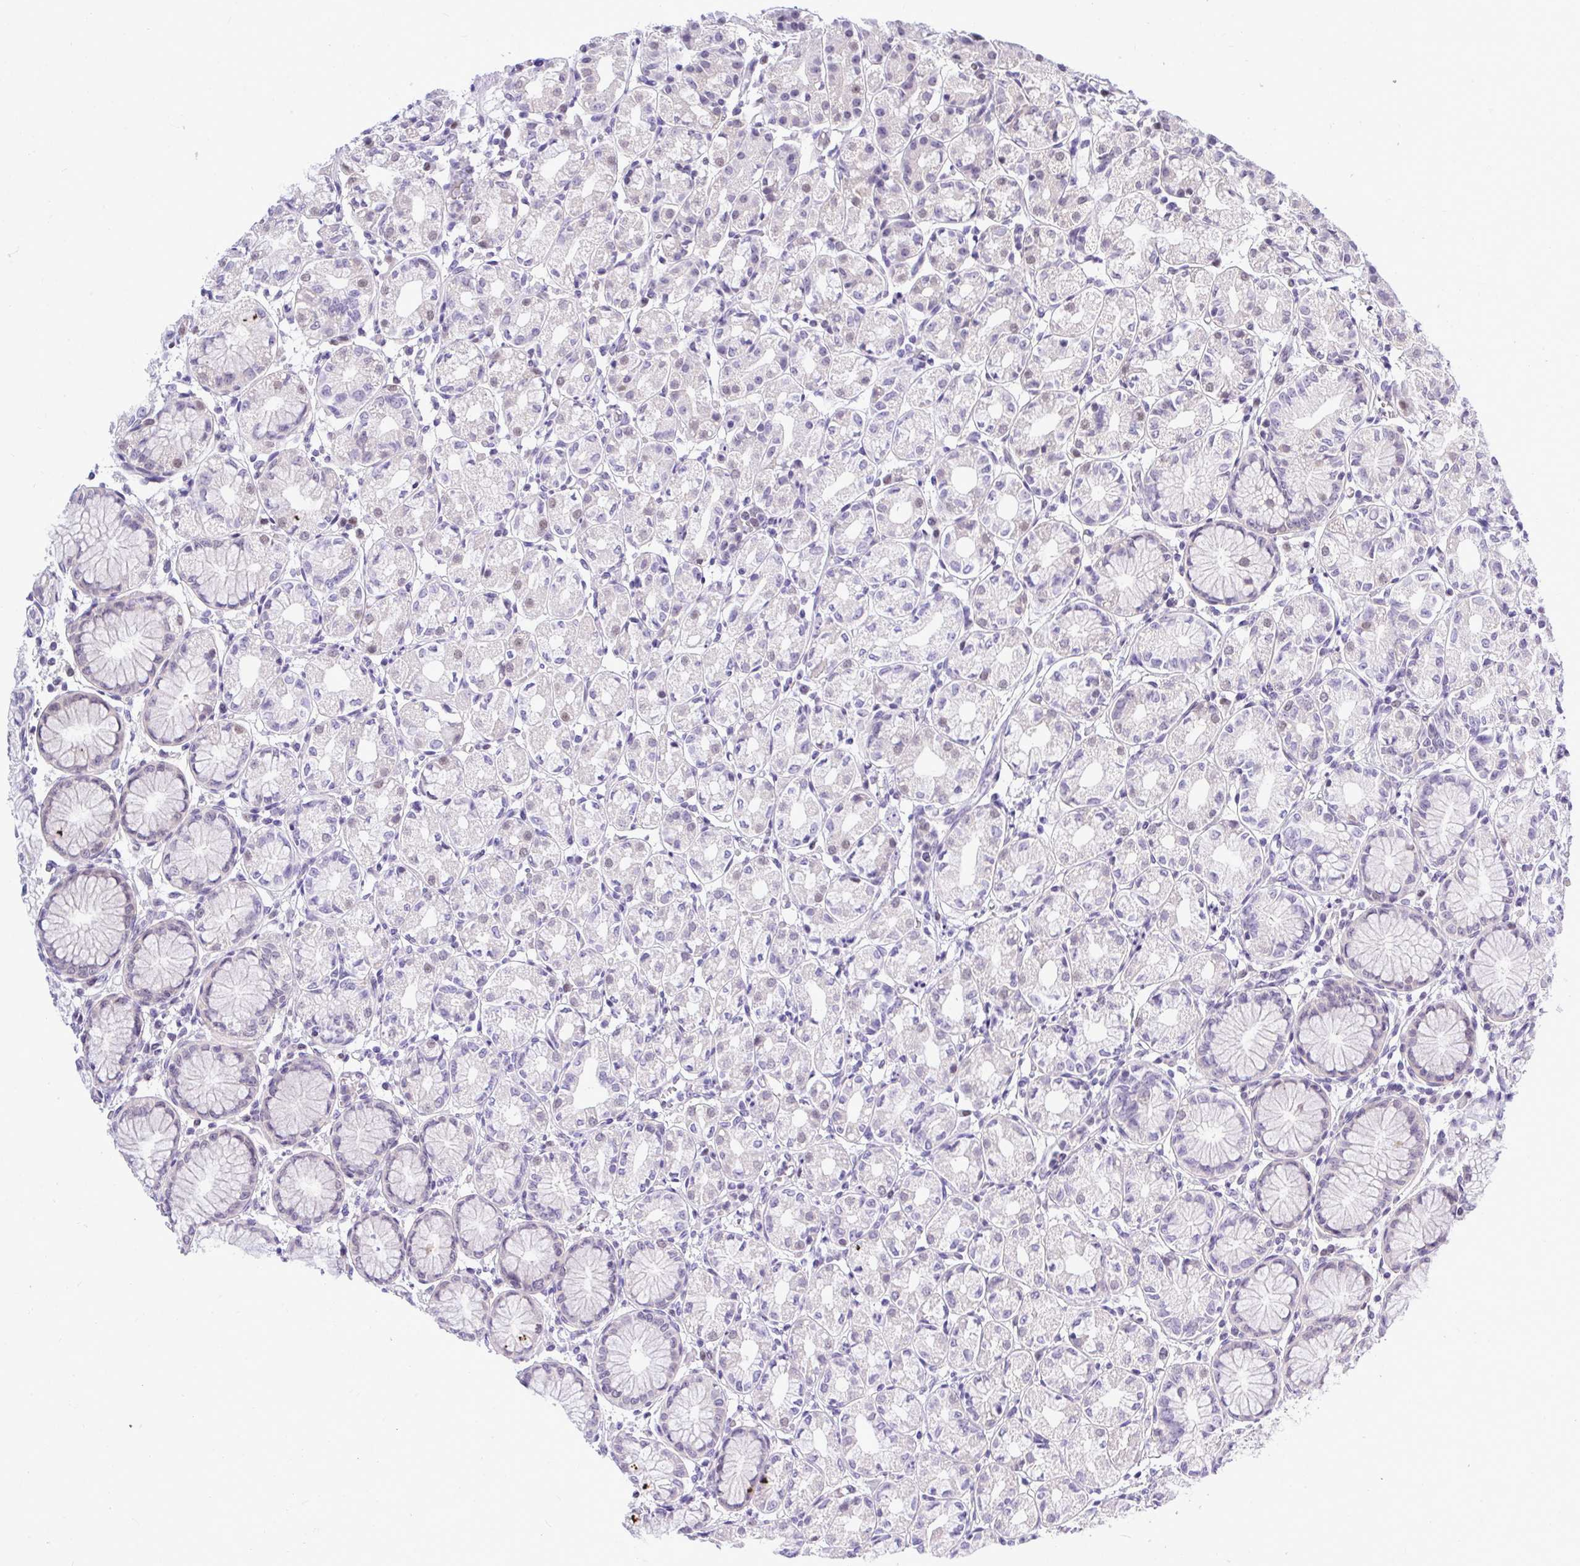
{"staining": {"intensity": "weak", "quantity": "<25%", "location": "nuclear"}, "tissue": "stomach", "cell_type": "Glandular cells", "image_type": "normal", "snomed": [{"axis": "morphology", "description": "Normal tissue, NOS"}, {"axis": "topography", "description": "Stomach"}], "caption": "Glandular cells show no significant protein positivity in normal stomach. (Brightfield microscopy of DAB (3,3'-diaminobenzidine) immunohistochemistry (IHC) at high magnification).", "gene": "THOP1", "patient": {"sex": "female", "age": 57}}